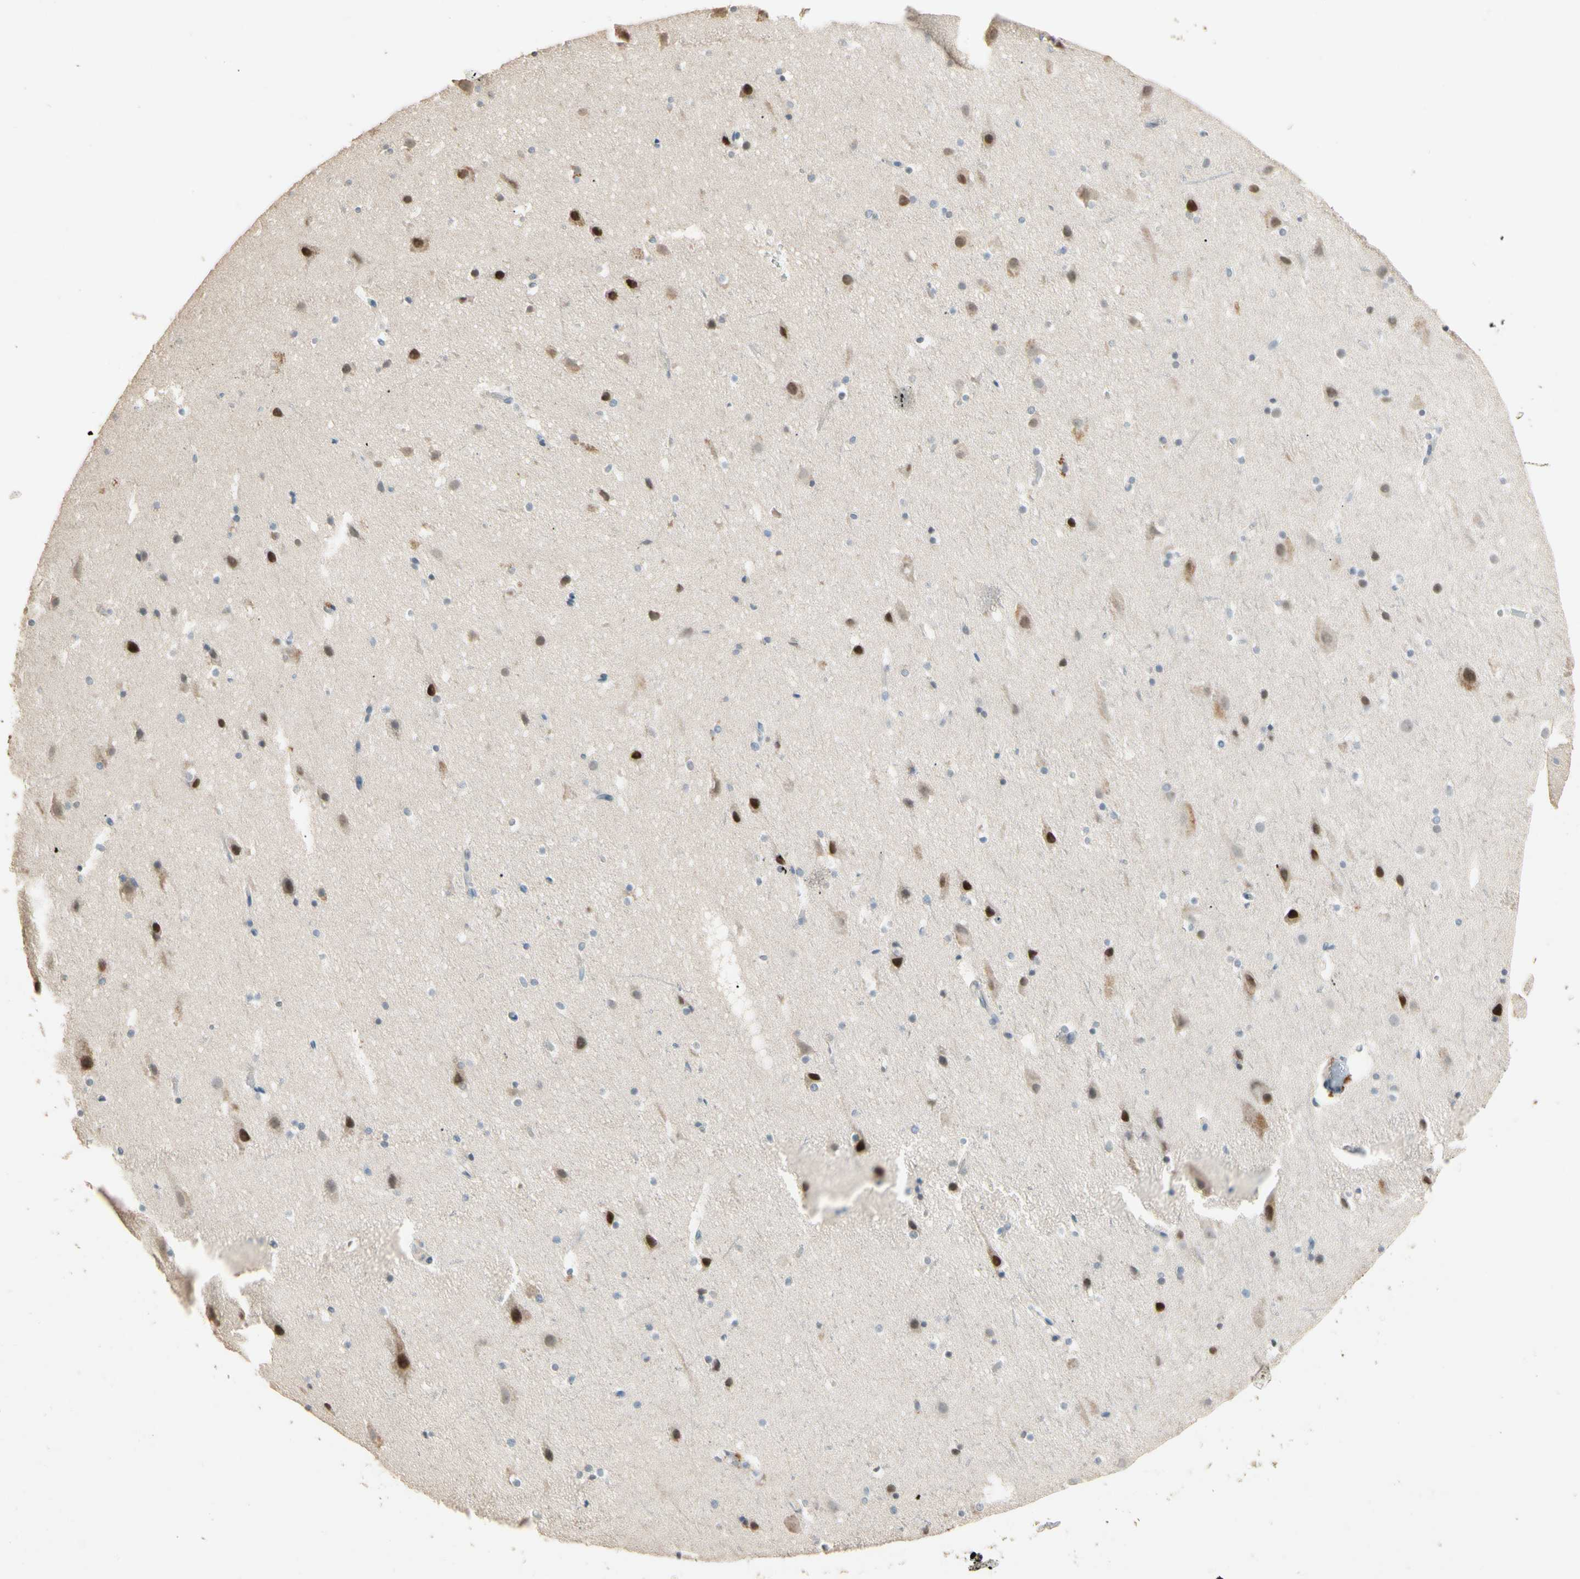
{"staining": {"intensity": "negative", "quantity": "none", "location": "none"}, "tissue": "cerebral cortex", "cell_type": "Endothelial cells", "image_type": "normal", "snomed": [{"axis": "morphology", "description": "Normal tissue, NOS"}, {"axis": "topography", "description": "Cerebral cortex"}], "caption": "High power microscopy photomicrograph of an immunohistochemistry image of benign cerebral cortex, revealing no significant expression in endothelial cells.", "gene": "GNE", "patient": {"sex": "male", "age": 45}}